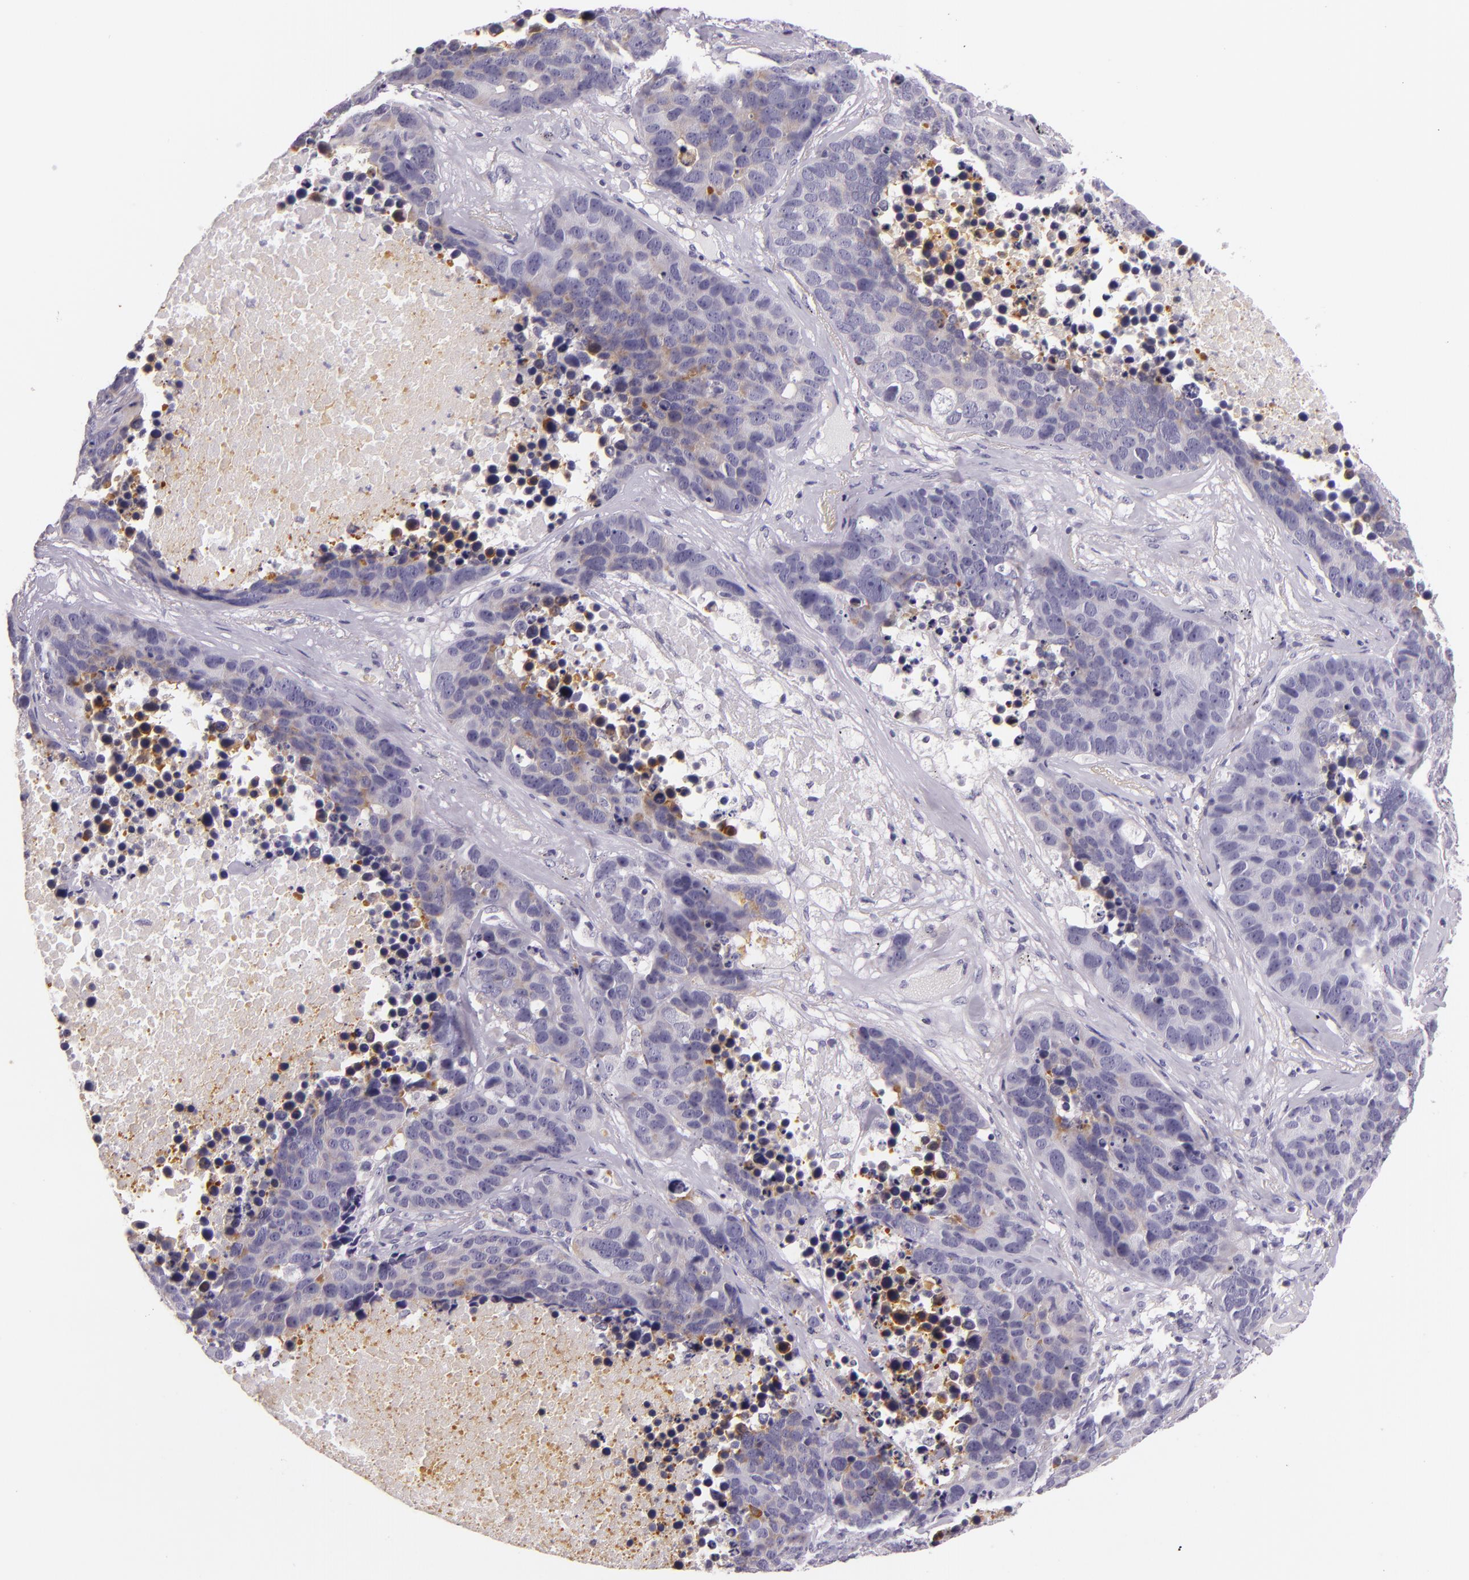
{"staining": {"intensity": "weak", "quantity": "<25%", "location": "cytoplasmic/membranous"}, "tissue": "lung cancer", "cell_type": "Tumor cells", "image_type": "cancer", "snomed": [{"axis": "morphology", "description": "Carcinoid, malignant, NOS"}, {"axis": "topography", "description": "Lung"}], "caption": "DAB (3,3'-diaminobenzidine) immunohistochemical staining of lung malignant carcinoid exhibits no significant staining in tumor cells.", "gene": "HSP90AA1", "patient": {"sex": "male", "age": 60}}